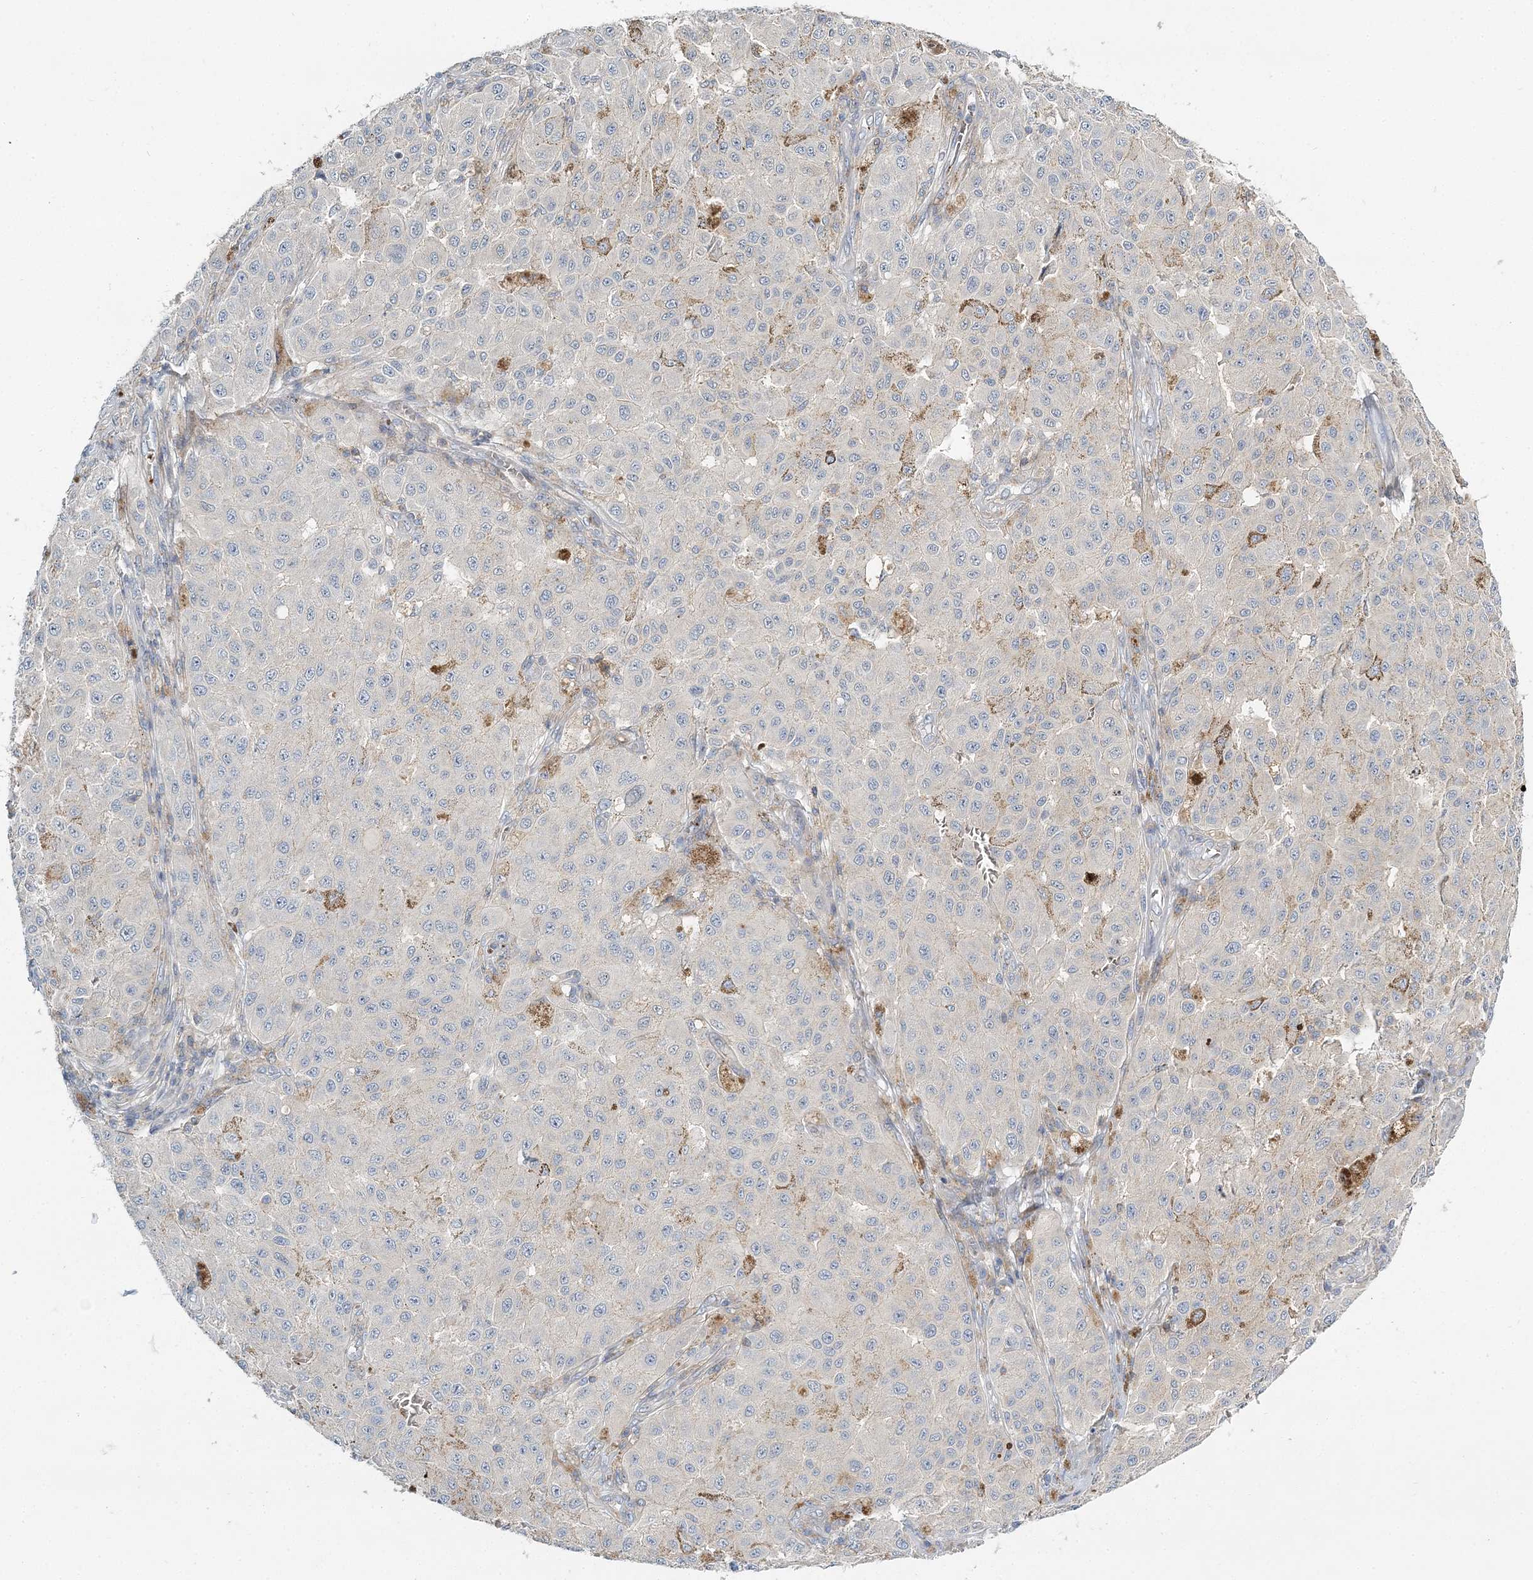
{"staining": {"intensity": "negative", "quantity": "none", "location": "none"}, "tissue": "melanoma", "cell_type": "Tumor cells", "image_type": "cancer", "snomed": [{"axis": "morphology", "description": "Malignant melanoma, NOS"}, {"axis": "topography", "description": "Skin"}], "caption": "Immunohistochemistry micrograph of human melanoma stained for a protein (brown), which demonstrates no staining in tumor cells.", "gene": "CUEDC2", "patient": {"sex": "female", "age": 64}}